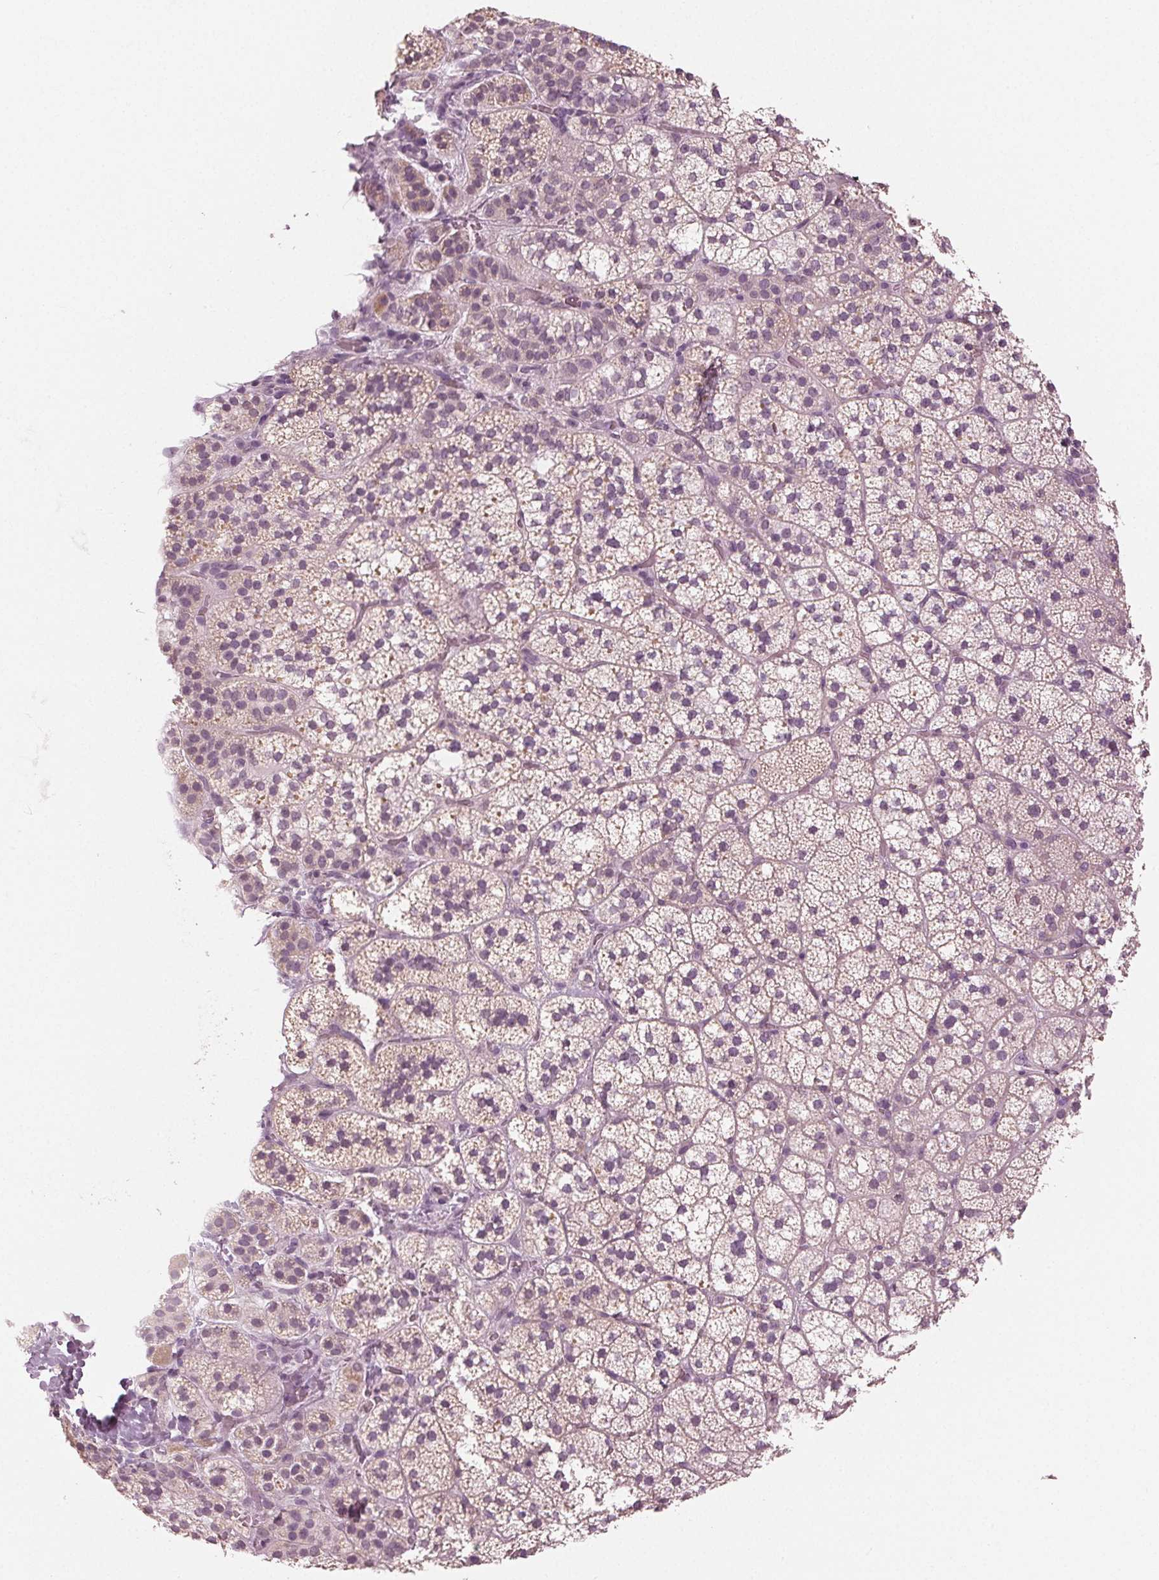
{"staining": {"intensity": "weak", "quantity": "25%-75%", "location": "cytoplasmic/membranous"}, "tissue": "adrenal gland", "cell_type": "Glandular cells", "image_type": "normal", "snomed": [{"axis": "morphology", "description": "Normal tissue, NOS"}, {"axis": "topography", "description": "Adrenal gland"}], "caption": "Immunohistochemical staining of normal human adrenal gland reveals weak cytoplasmic/membranous protein positivity in approximately 25%-75% of glandular cells.", "gene": "PRAP1", "patient": {"sex": "male", "age": 53}}